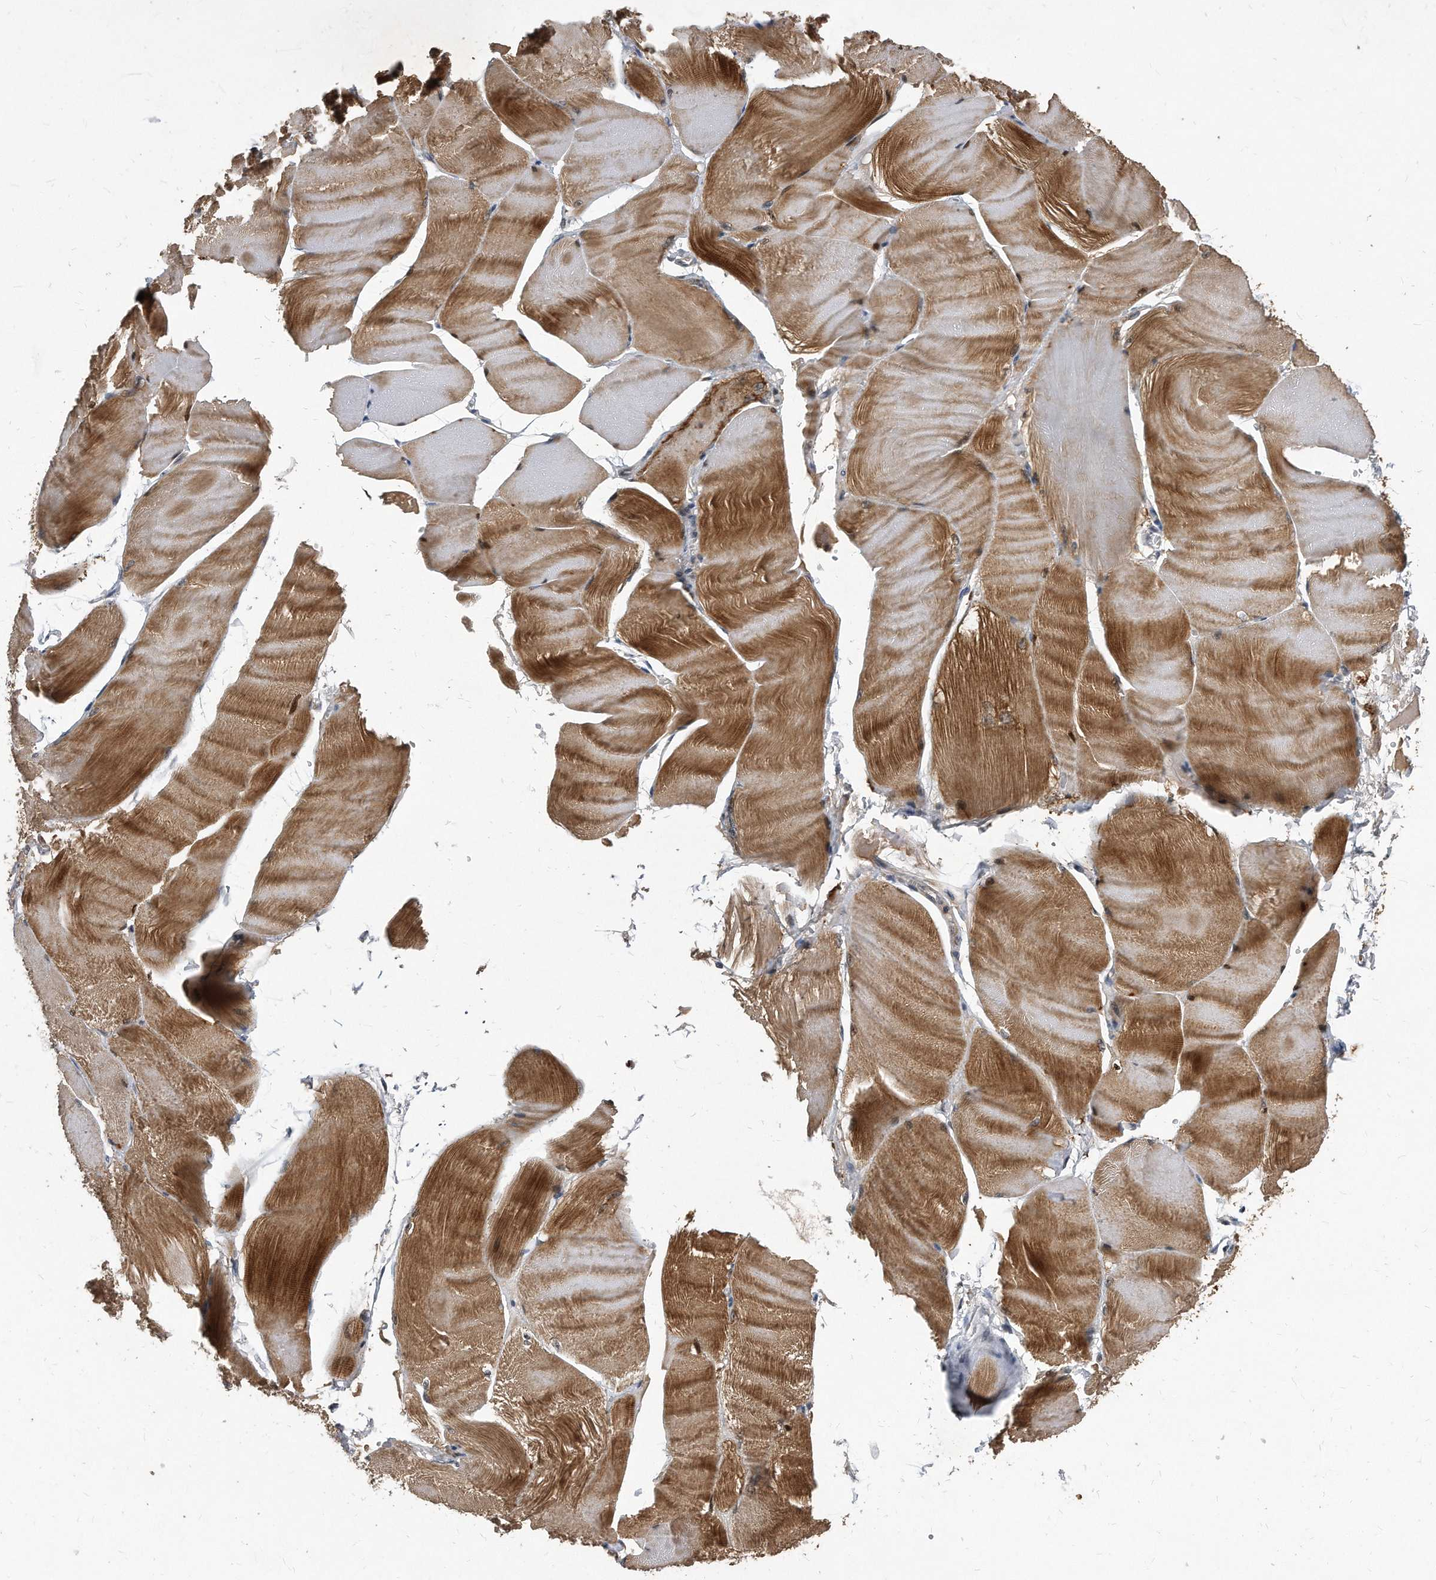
{"staining": {"intensity": "strong", "quantity": ">75%", "location": "cytoplasmic/membranous,nuclear"}, "tissue": "skeletal muscle", "cell_type": "Myocytes", "image_type": "normal", "snomed": [{"axis": "morphology", "description": "Normal tissue, NOS"}, {"axis": "morphology", "description": "Basal cell carcinoma"}, {"axis": "topography", "description": "Skeletal muscle"}], "caption": "Immunohistochemistry (IHC) micrograph of benign human skeletal muscle stained for a protein (brown), which shows high levels of strong cytoplasmic/membranous,nuclear staining in about >75% of myocytes.", "gene": "SOBP", "patient": {"sex": "female", "age": 64}}